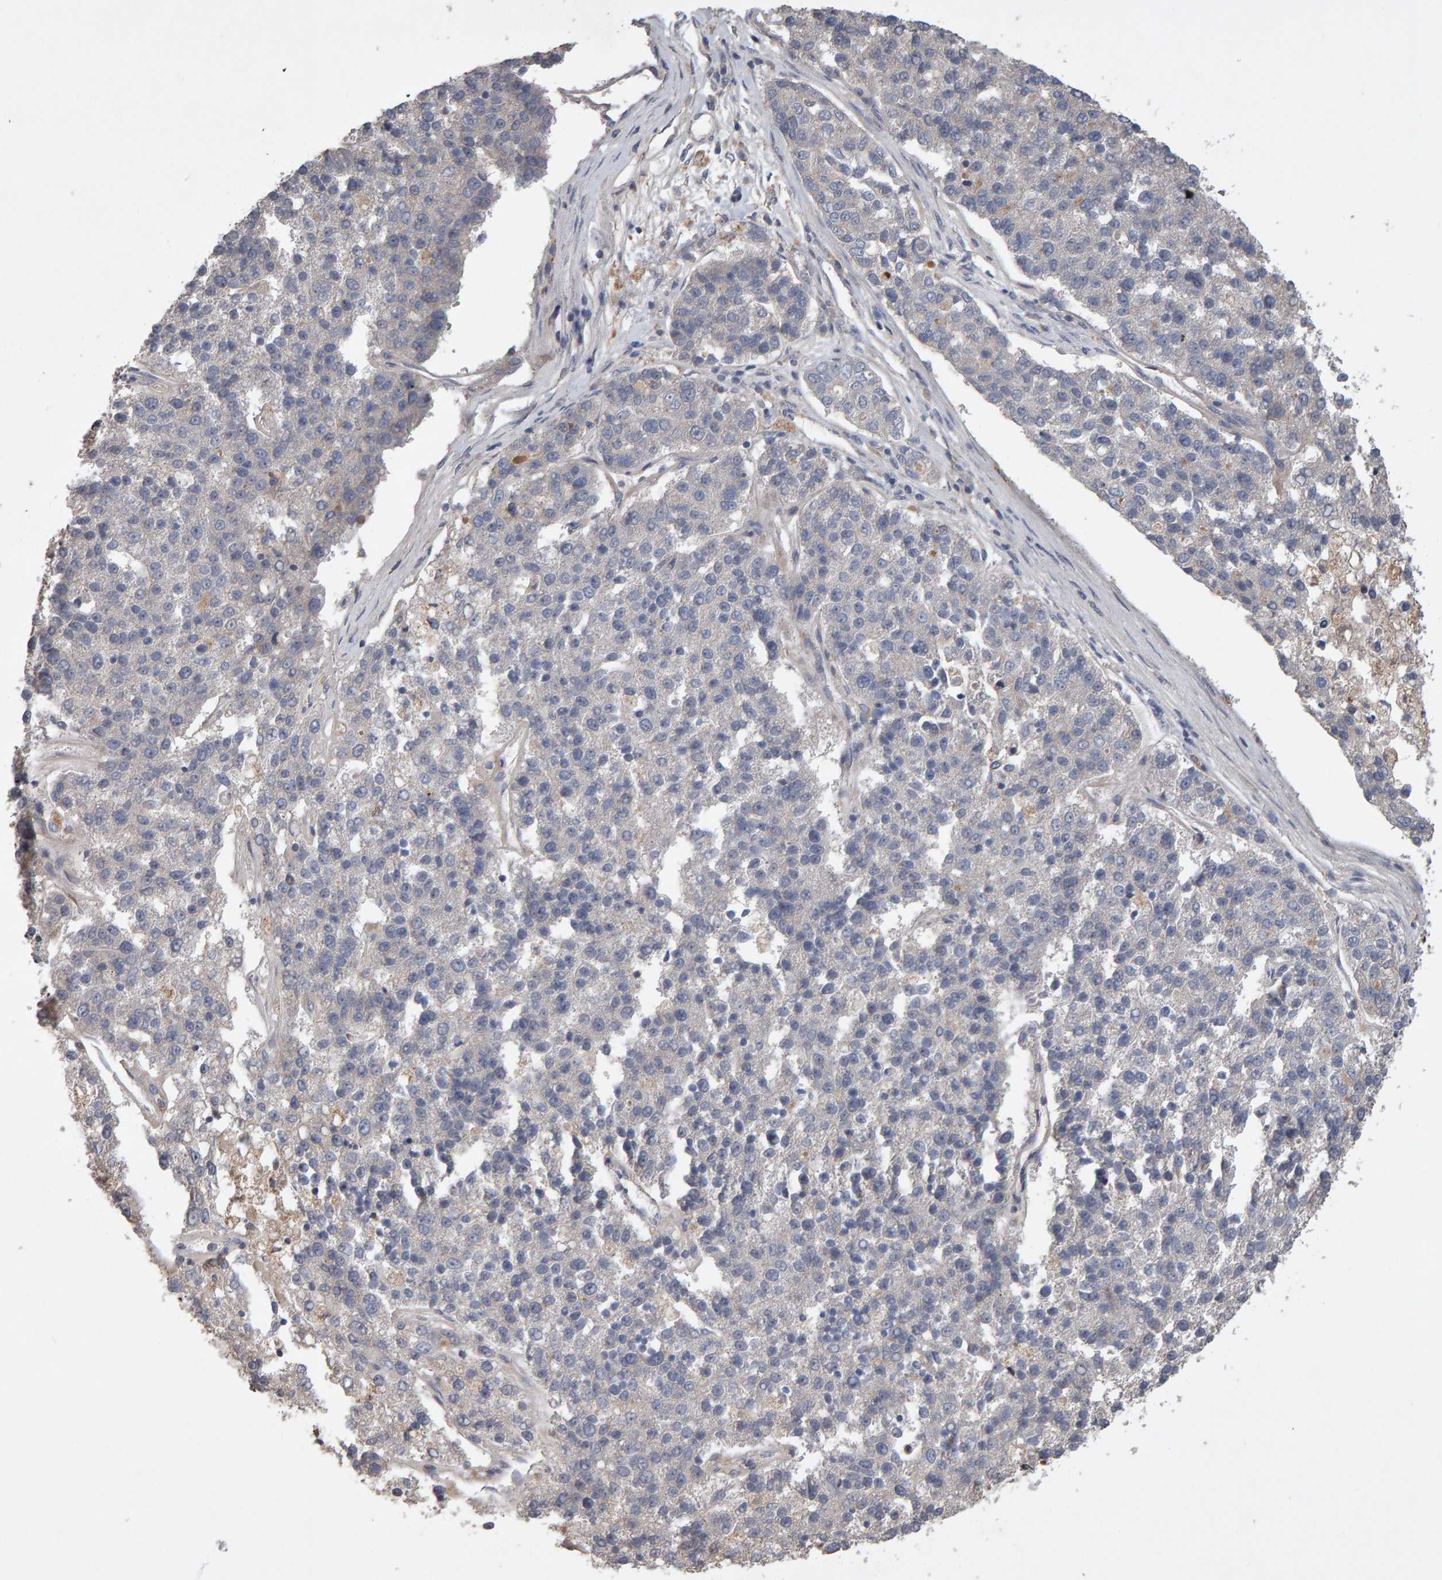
{"staining": {"intensity": "negative", "quantity": "none", "location": "none"}, "tissue": "pancreatic cancer", "cell_type": "Tumor cells", "image_type": "cancer", "snomed": [{"axis": "morphology", "description": "Adenocarcinoma, NOS"}, {"axis": "topography", "description": "Pancreas"}], "caption": "This is an immunohistochemistry micrograph of human pancreatic cancer. There is no expression in tumor cells.", "gene": "COASY", "patient": {"sex": "female", "age": 61}}